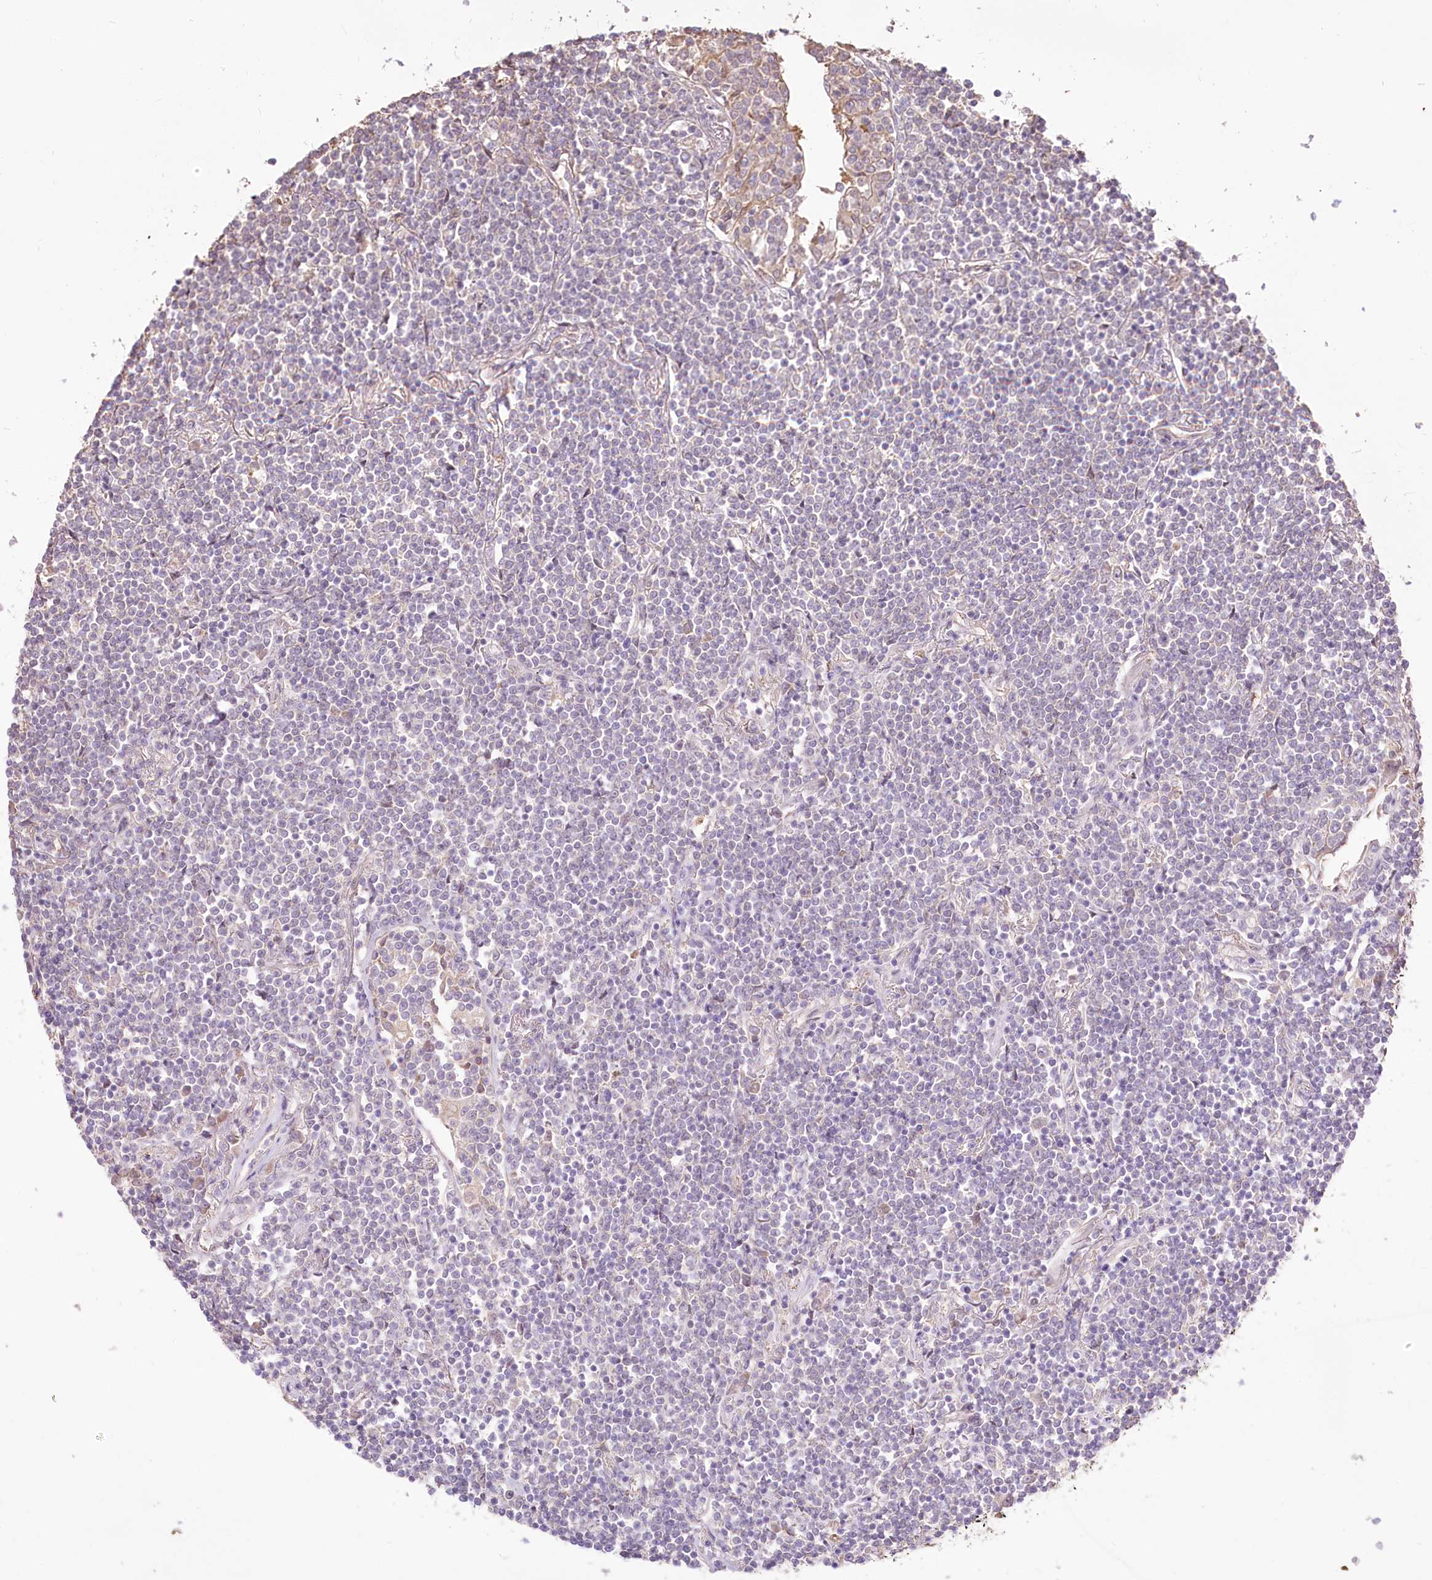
{"staining": {"intensity": "negative", "quantity": "none", "location": "none"}, "tissue": "lymphoma", "cell_type": "Tumor cells", "image_type": "cancer", "snomed": [{"axis": "morphology", "description": "Malignant lymphoma, non-Hodgkin's type, Low grade"}, {"axis": "topography", "description": "Lung"}], "caption": "Tumor cells show no significant positivity in low-grade malignant lymphoma, non-Hodgkin's type. Brightfield microscopy of immunohistochemistry (IHC) stained with DAB (3,3'-diaminobenzidine) (brown) and hematoxylin (blue), captured at high magnification.", "gene": "R3HDM2", "patient": {"sex": "female", "age": 71}}